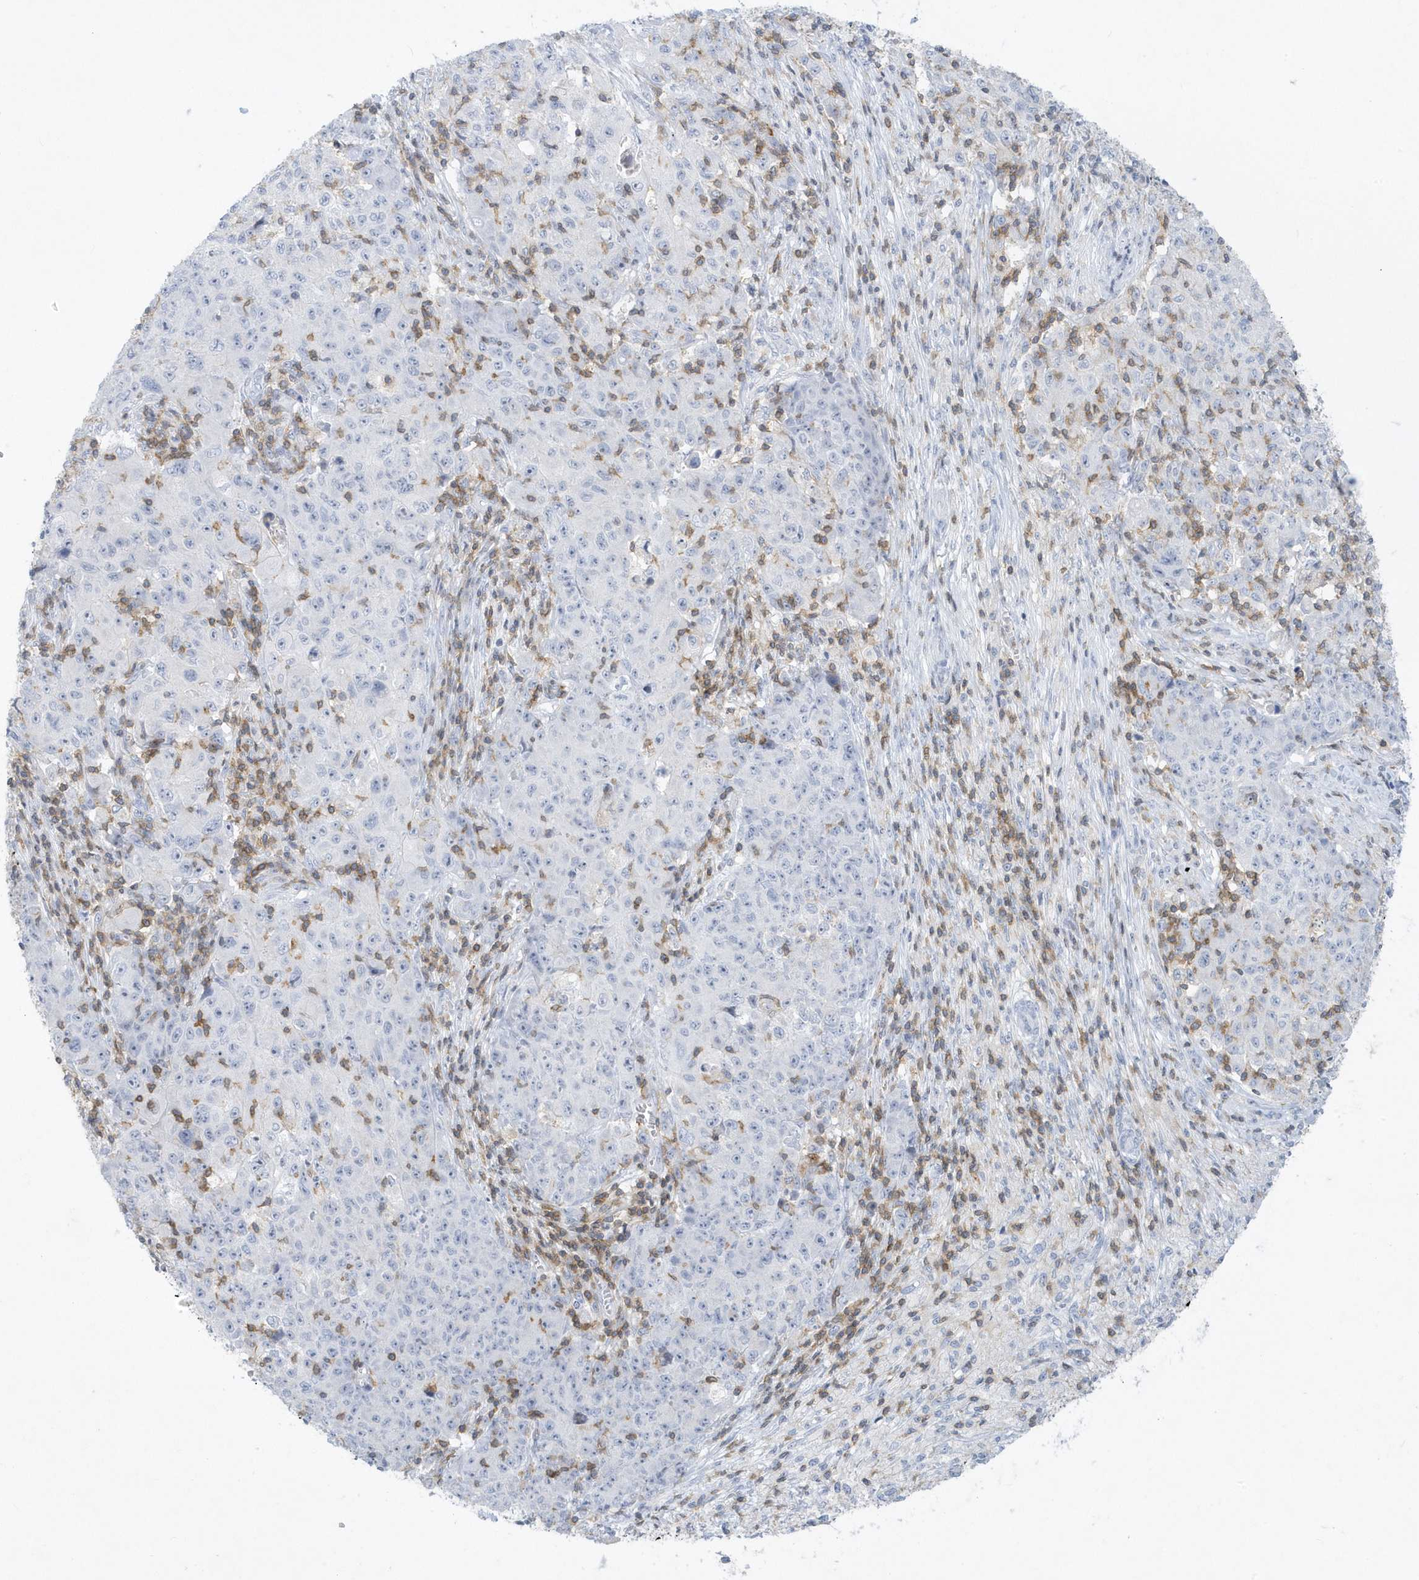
{"staining": {"intensity": "negative", "quantity": "none", "location": "none"}, "tissue": "ovarian cancer", "cell_type": "Tumor cells", "image_type": "cancer", "snomed": [{"axis": "morphology", "description": "Carcinoma, endometroid"}, {"axis": "topography", "description": "Ovary"}], "caption": "Immunohistochemistry histopathology image of endometroid carcinoma (ovarian) stained for a protein (brown), which shows no positivity in tumor cells.", "gene": "PSD4", "patient": {"sex": "female", "age": 42}}